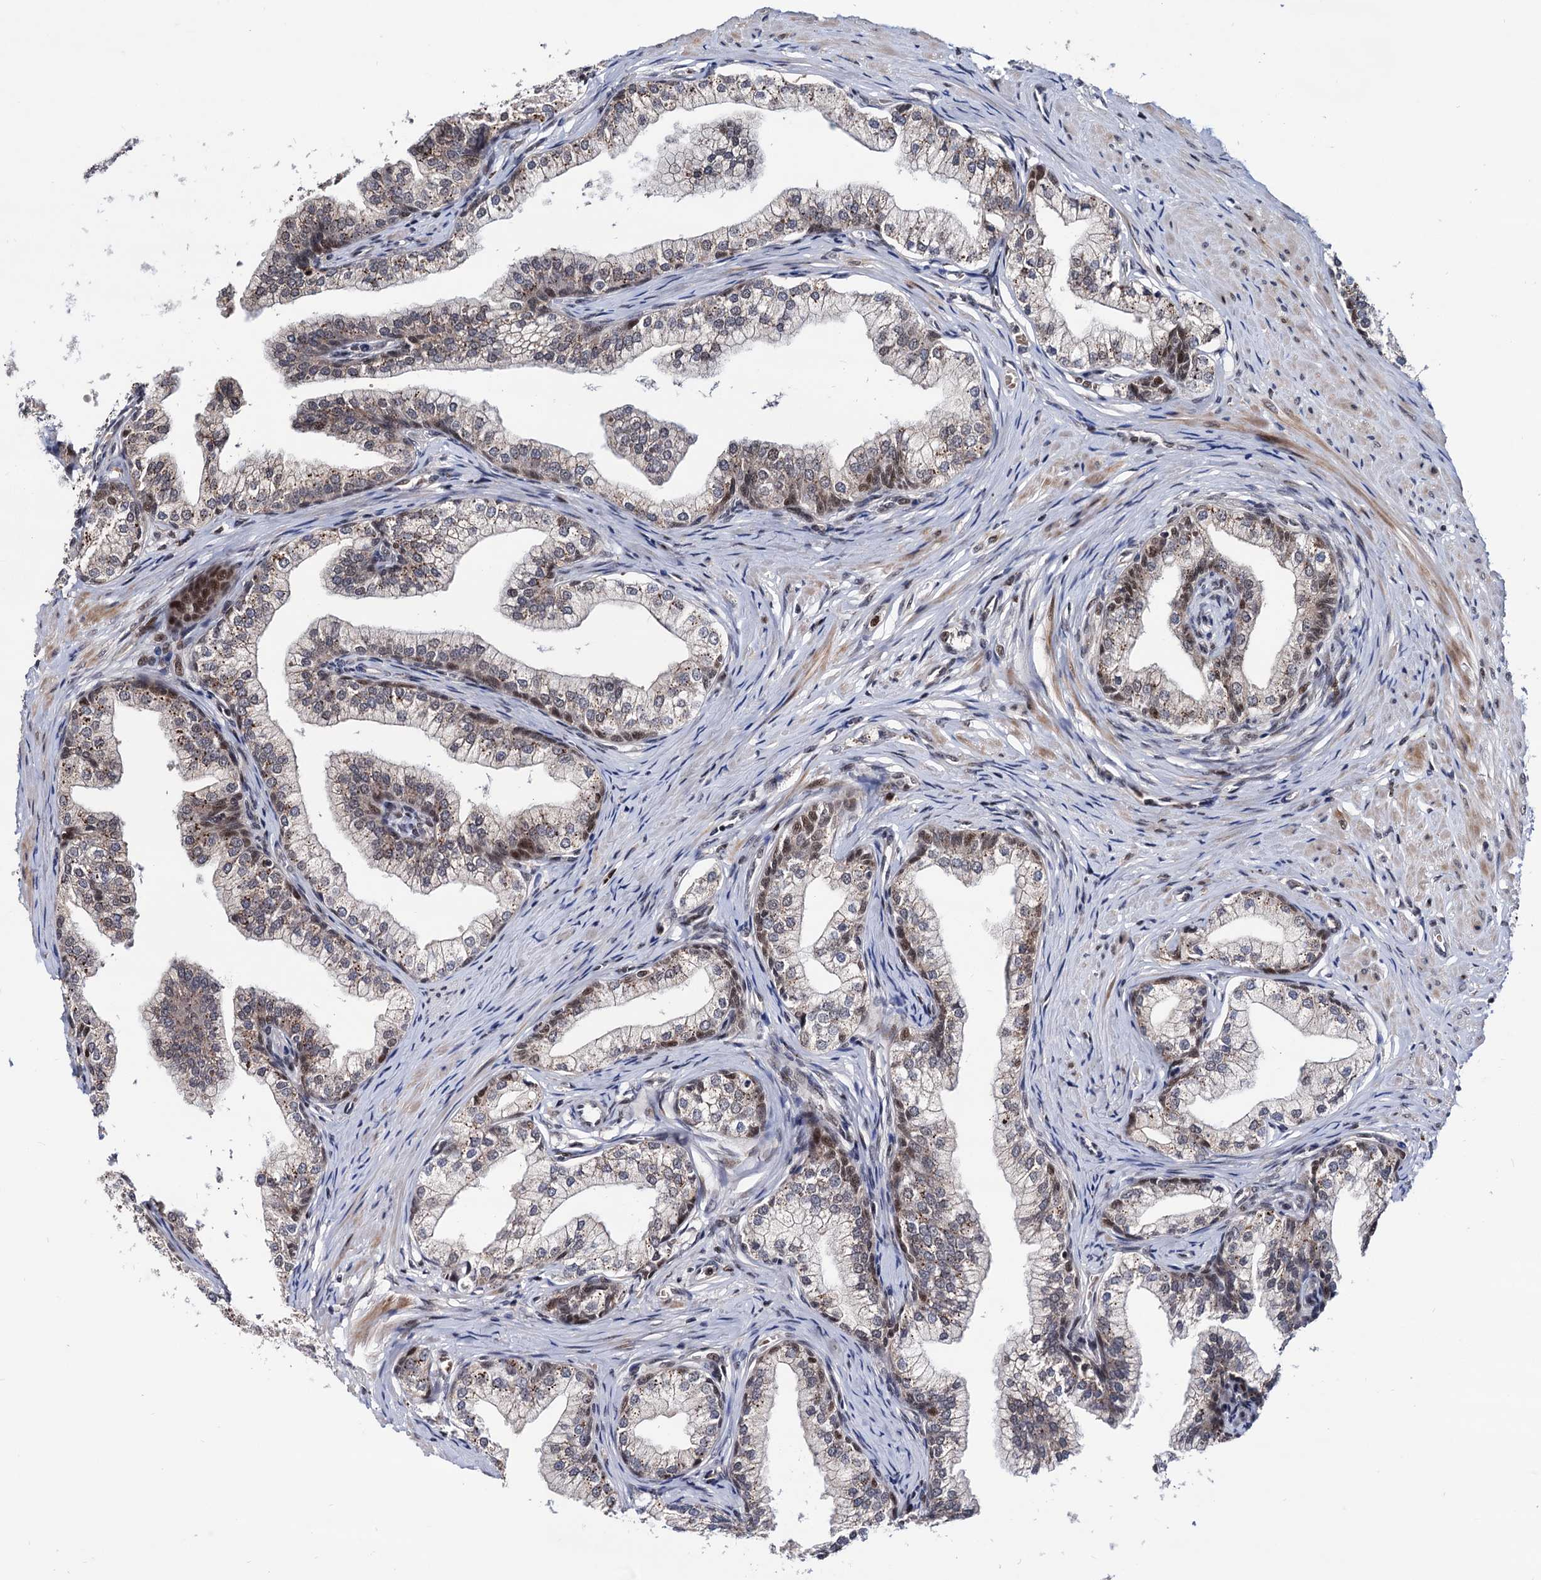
{"staining": {"intensity": "moderate", "quantity": "25%-75%", "location": "cytoplasmic/membranous"}, "tissue": "prostate", "cell_type": "Glandular cells", "image_type": "normal", "snomed": [{"axis": "morphology", "description": "Normal tissue, NOS"}, {"axis": "topography", "description": "Prostate"}], "caption": "Human prostate stained with a brown dye demonstrates moderate cytoplasmic/membranous positive positivity in about 25%-75% of glandular cells.", "gene": "RNASEH2B", "patient": {"sex": "male", "age": 60}}